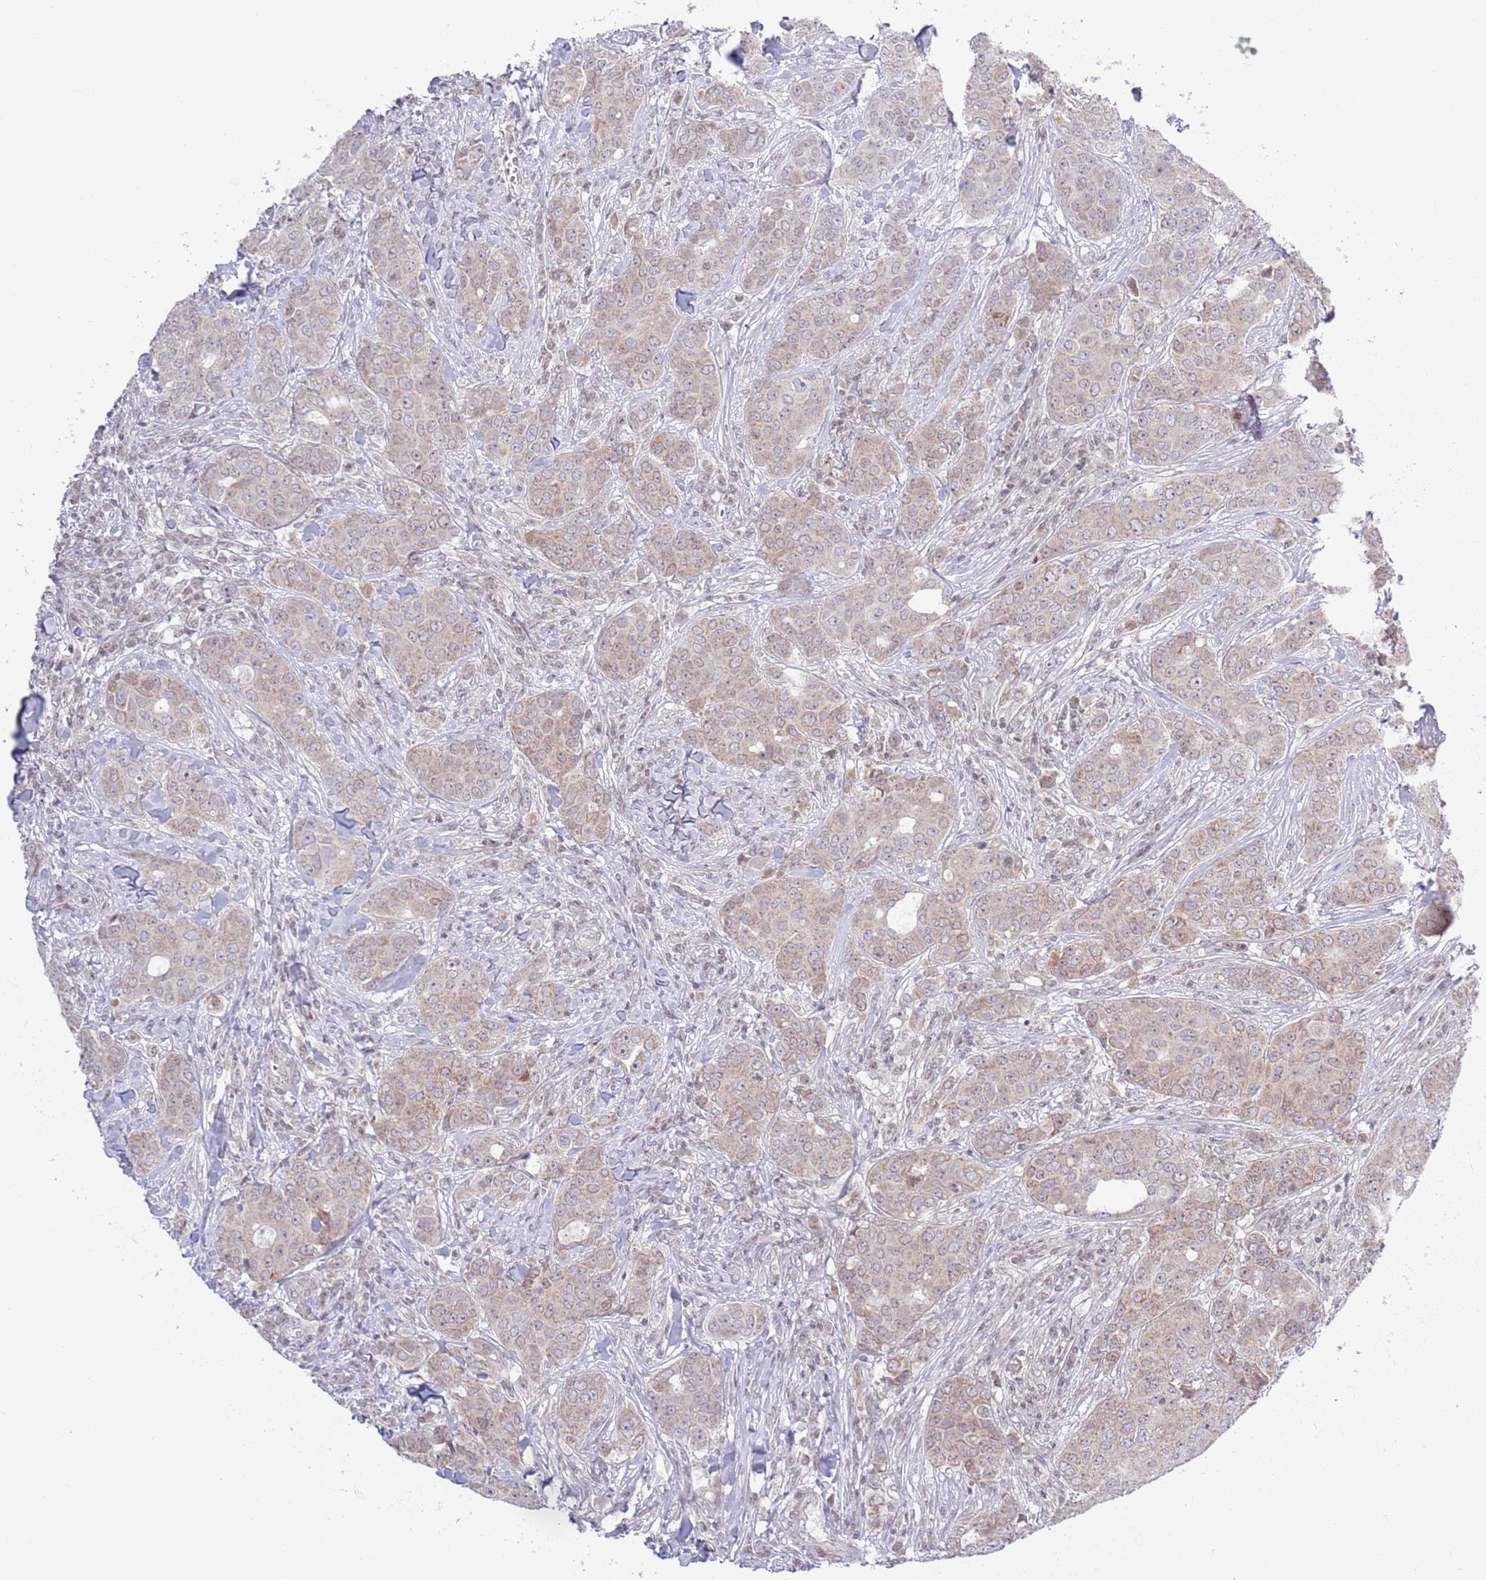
{"staining": {"intensity": "weak", "quantity": ">75%", "location": "cytoplasmic/membranous"}, "tissue": "breast cancer", "cell_type": "Tumor cells", "image_type": "cancer", "snomed": [{"axis": "morphology", "description": "Duct carcinoma"}, {"axis": "topography", "description": "Breast"}], "caption": "The micrograph demonstrates a brown stain indicating the presence of a protein in the cytoplasmic/membranous of tumor cells in infiltrating ductal carcinoma (breast).", "gene": "MRPL34", "patient": {"sex": "female", "age": 43}}